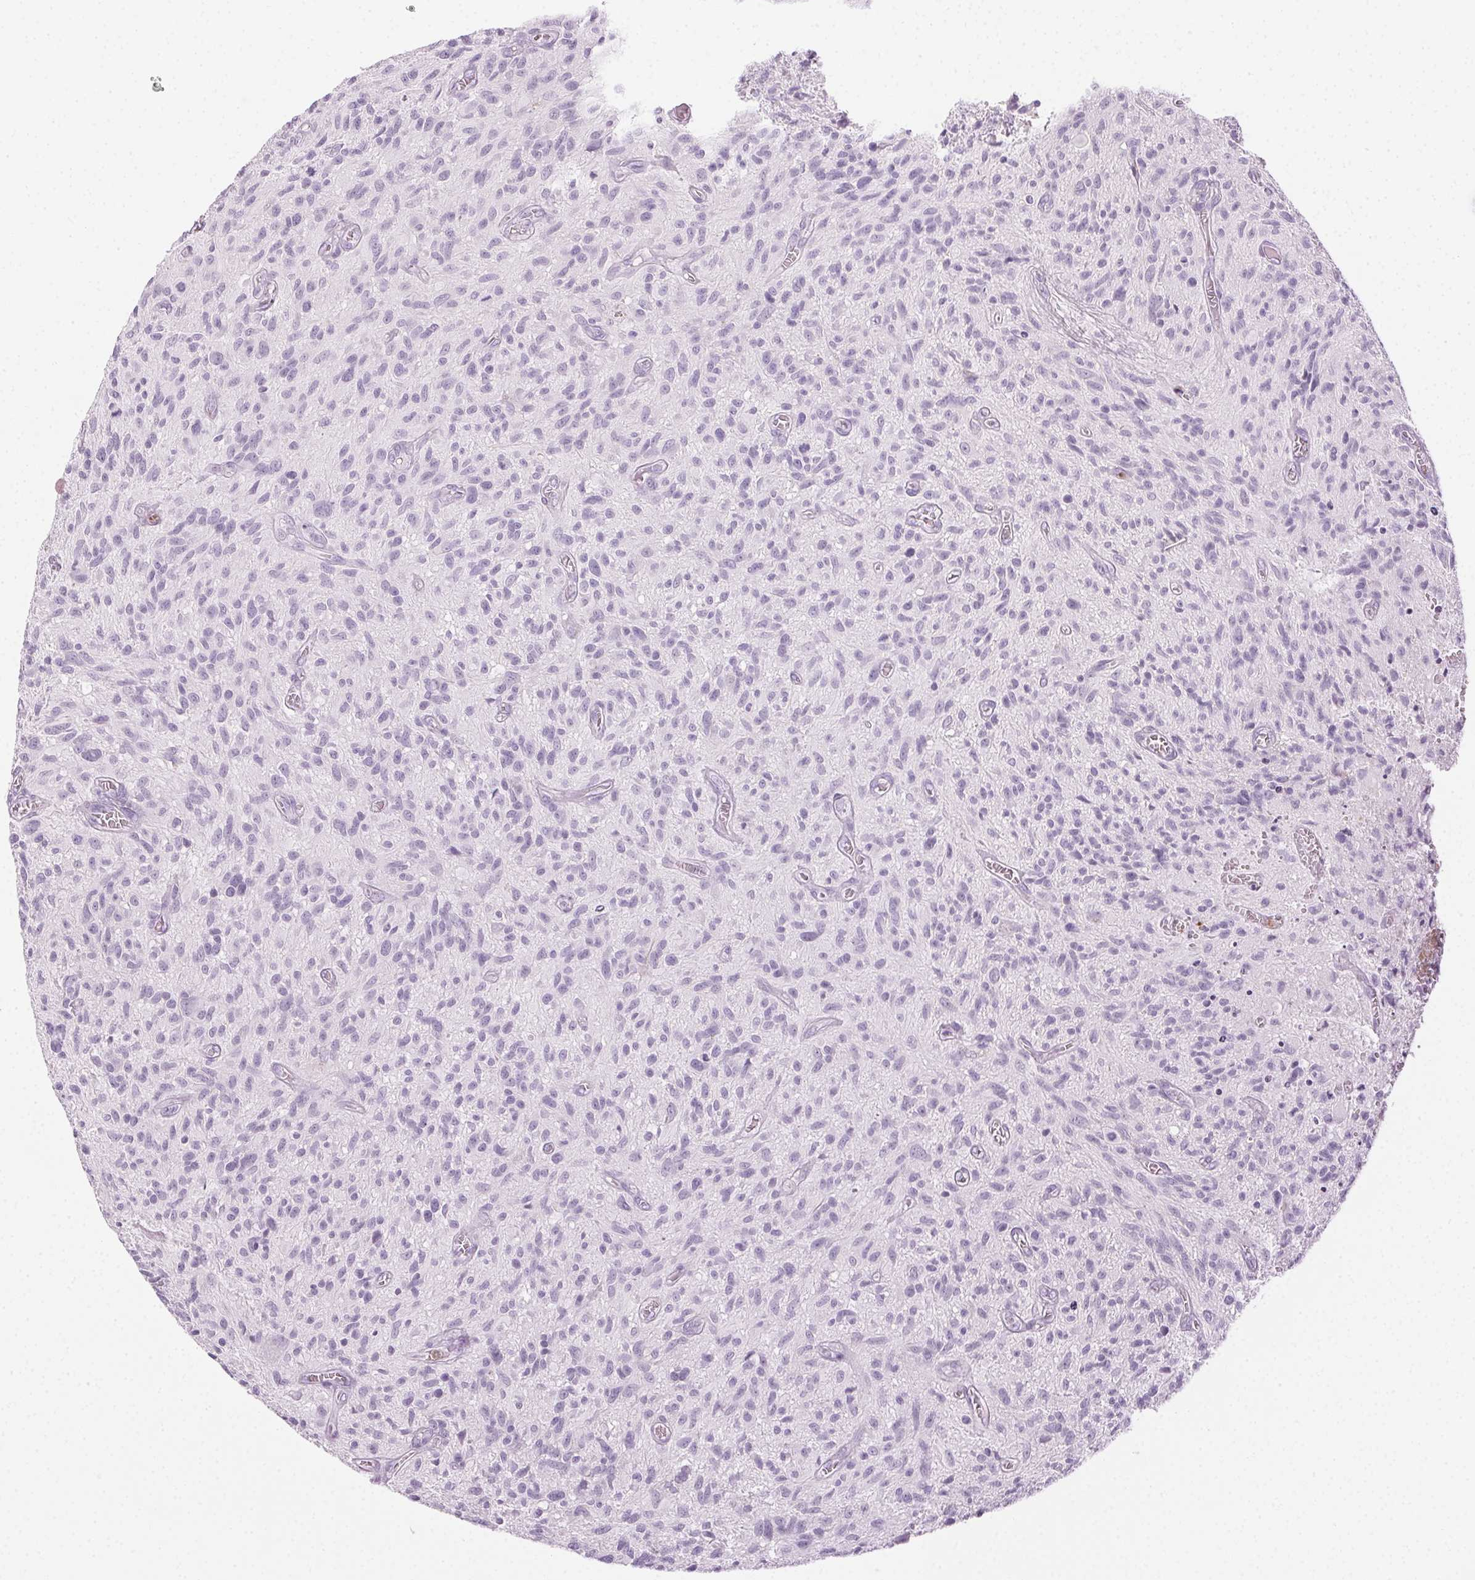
{"staining": {"intensity": "negative", "quantity": "none", "location": "none"}, "tissue": "glioma", "cell_type": "Tumor cells", "image_type": "cancer", "snomed": [{"axis": "morphology", "description": "Glioma, malignant, High grade"}, {"axis": "topography", "description": "Brain"}], "caption": "Tumor cells are negative for protein expression in human glioma.", "gene": "MPO", "patient": {"sex": "male", "age": 75}}